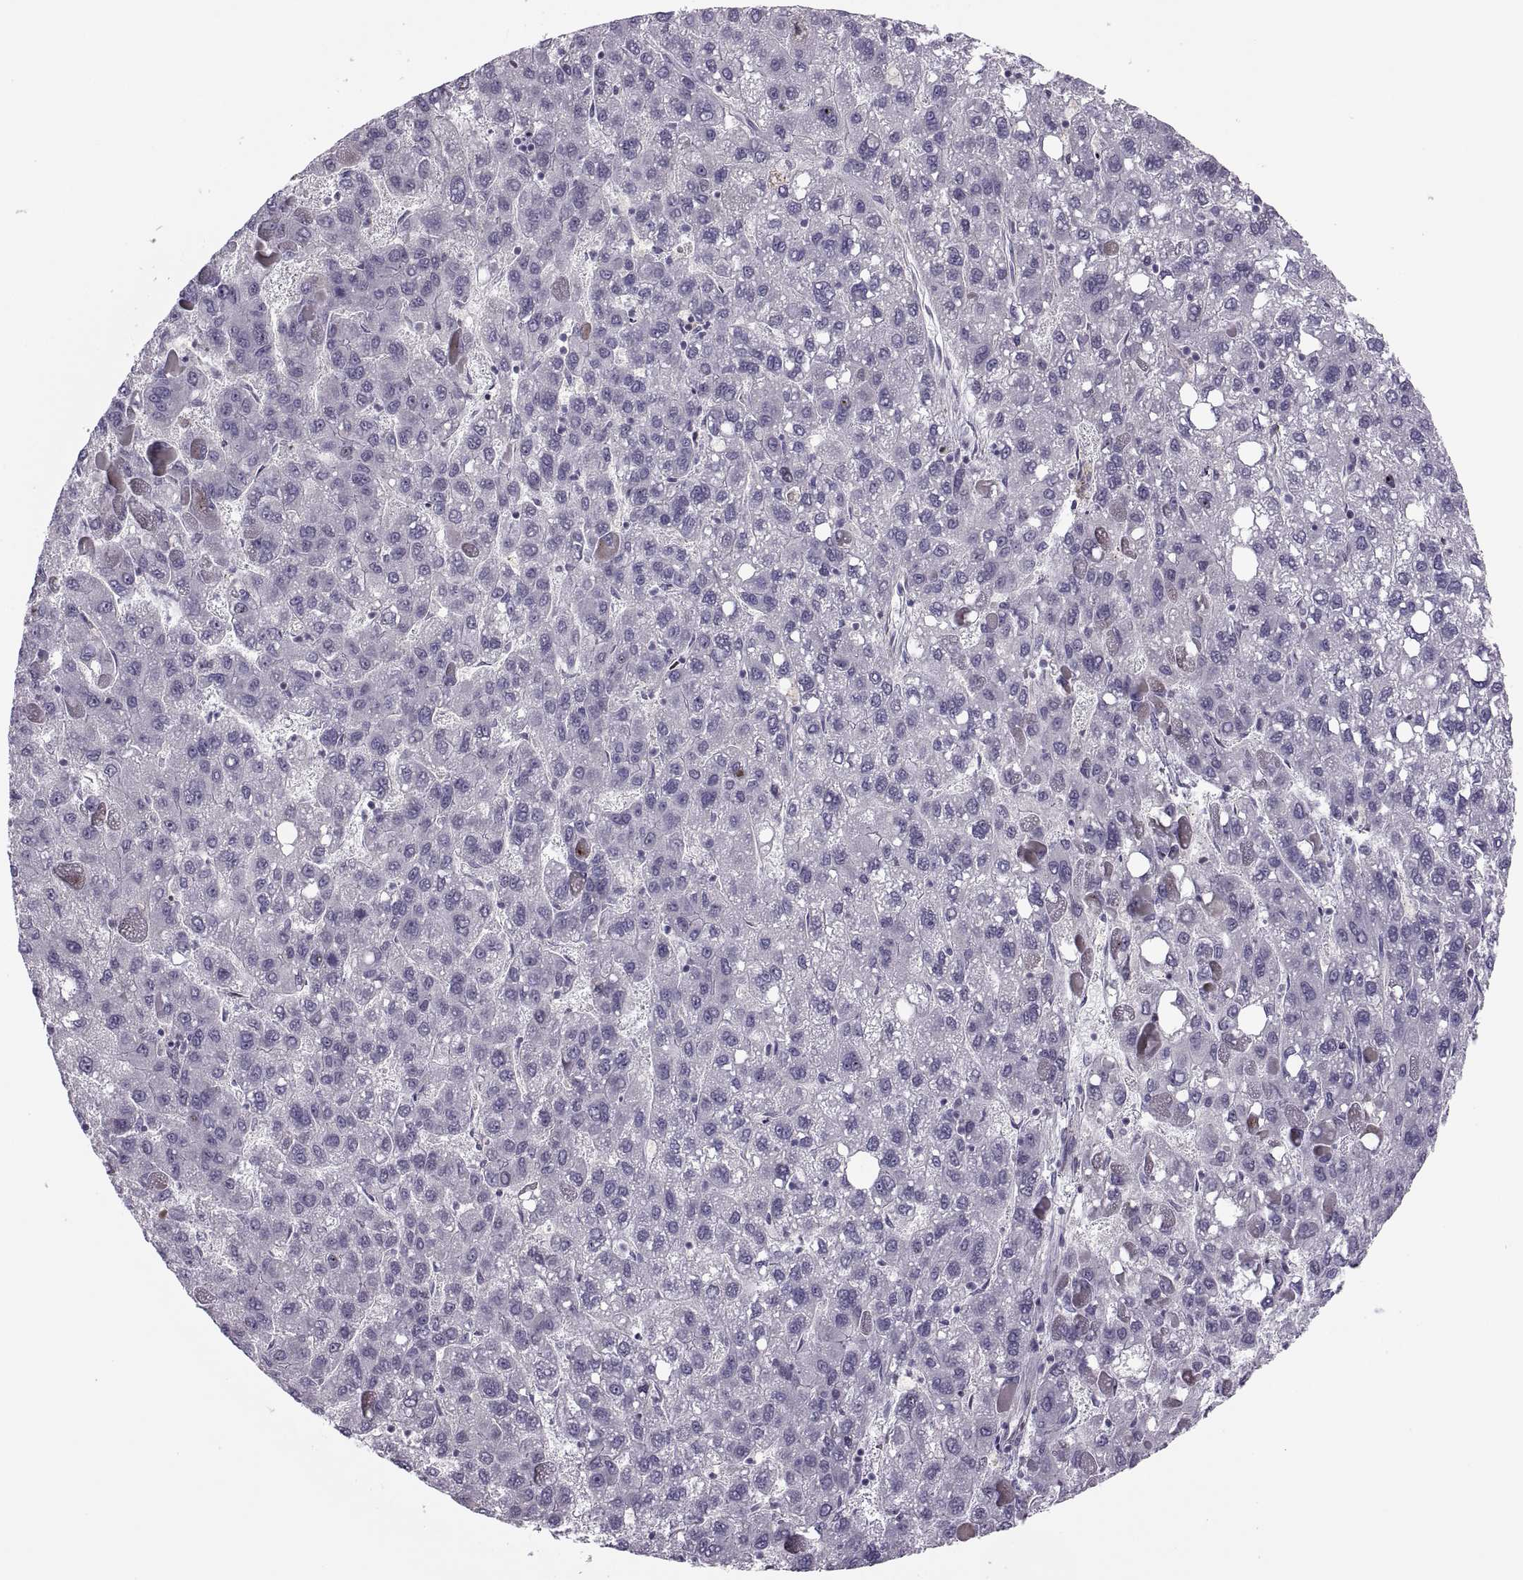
{"staining": {"intensity": "negative", "quantity": "none", "location": "none"}, "tissue": "liver cancer", "cell_type": "Tumor cells", "image_type": "cancer", "snomed": [{"axis": "morphology", "description": "Carcinoma, Hepatocellular, NOS"}, {"axis": "topography", "description": "Liver"}], "caption": "Immunohistochemistry image of neoplastic tissue: human liver cancer stained with DAB (3,3'-diaminobenzidine) shows no significant protein expression in tumor cells.", "gene": "CHCT1", "patient": {"sex": "female", "age": 82}}